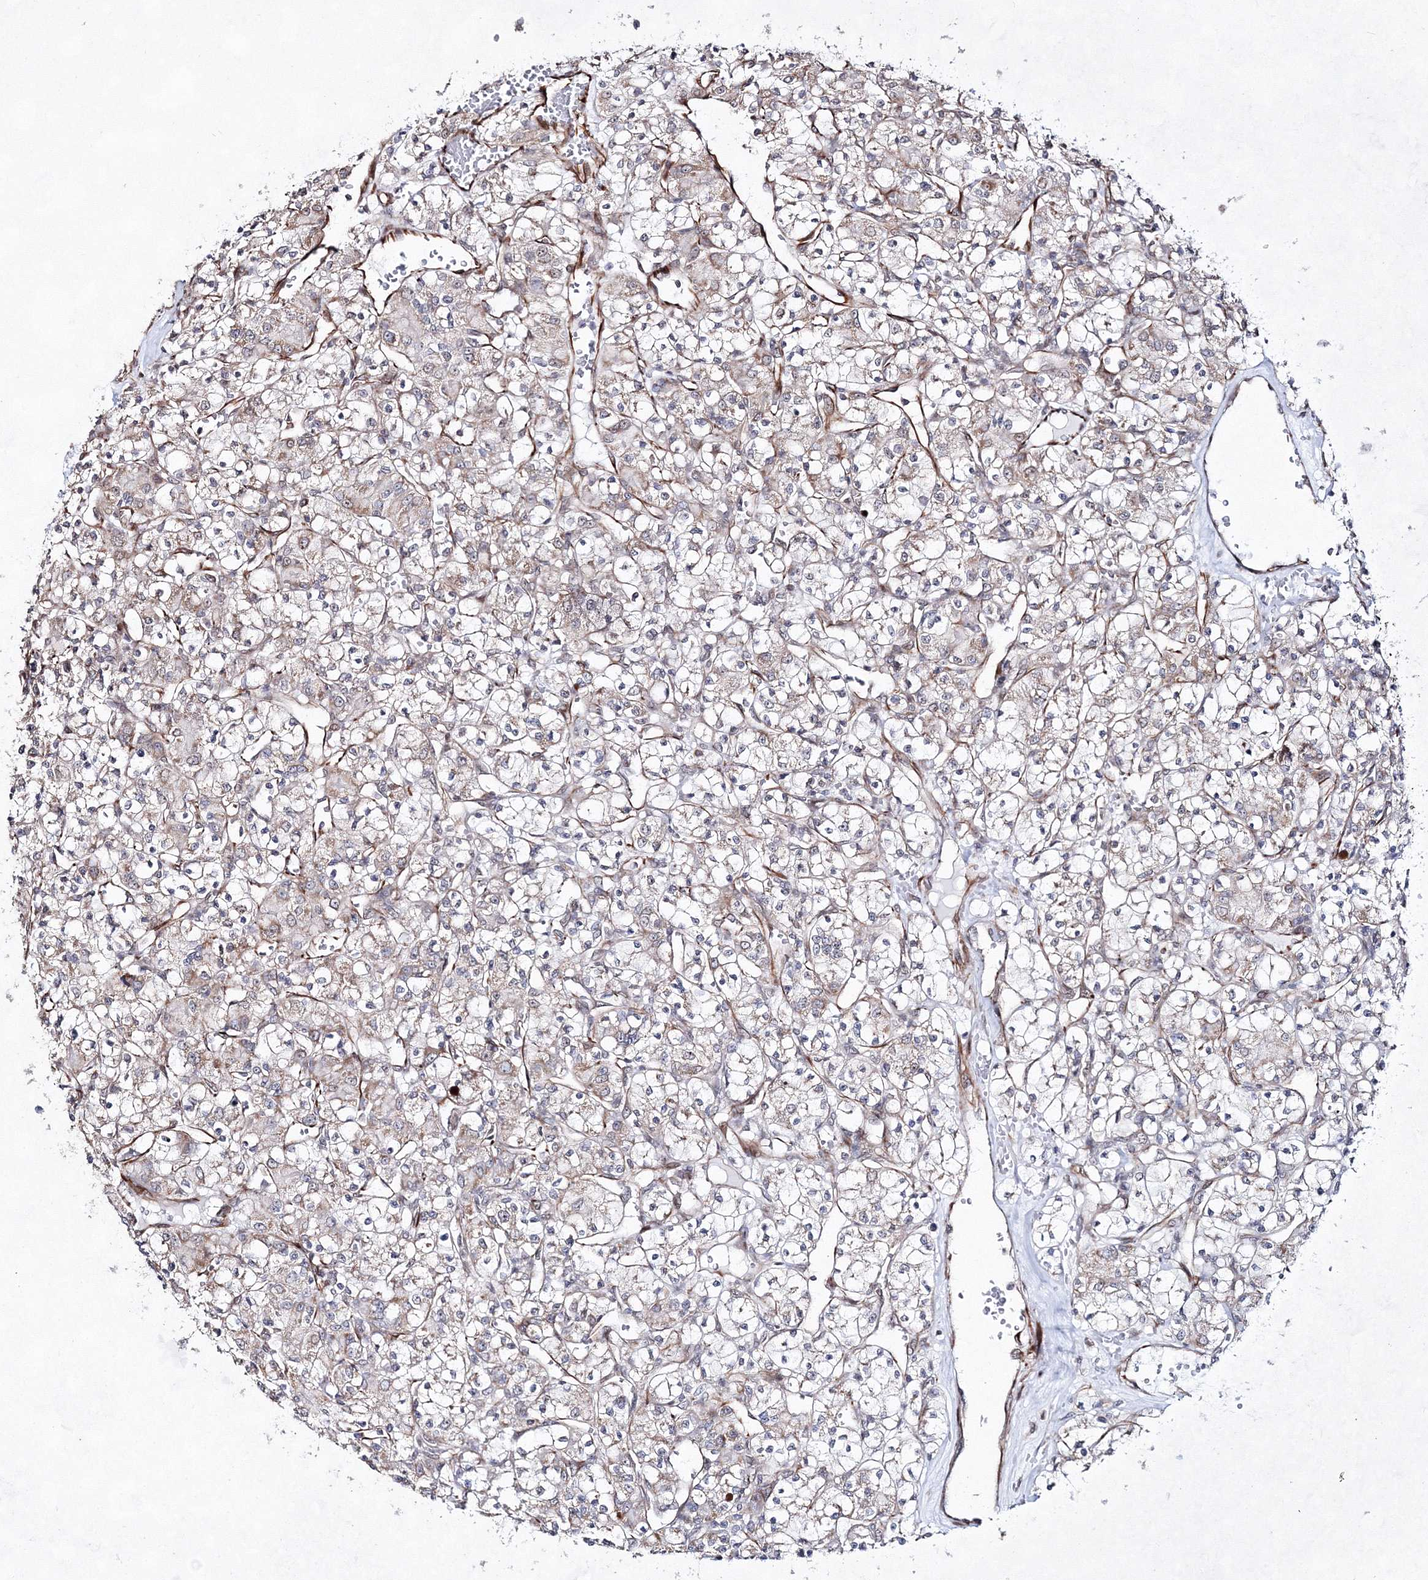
{"staining": {"intensity": "weak", "quantity": "<25%", "location": "cytoplasmic/membranous"}, "tissue": "renal cancer", "cell_type": "Tumor cells", "image_type": "cancer", "snomed": [{"axis": "morphology", "description": "Adenocarcinoma, NOS"}, {"axis": "topography", "description": "Kidney"}], "caption": "High power microscopy micrograph of an immunohistochemistry image of renal cancer, revealing no significant expression in tumor cells.", "gene": "SNIP1", "patient": {"sex": "female", "age": 59}}